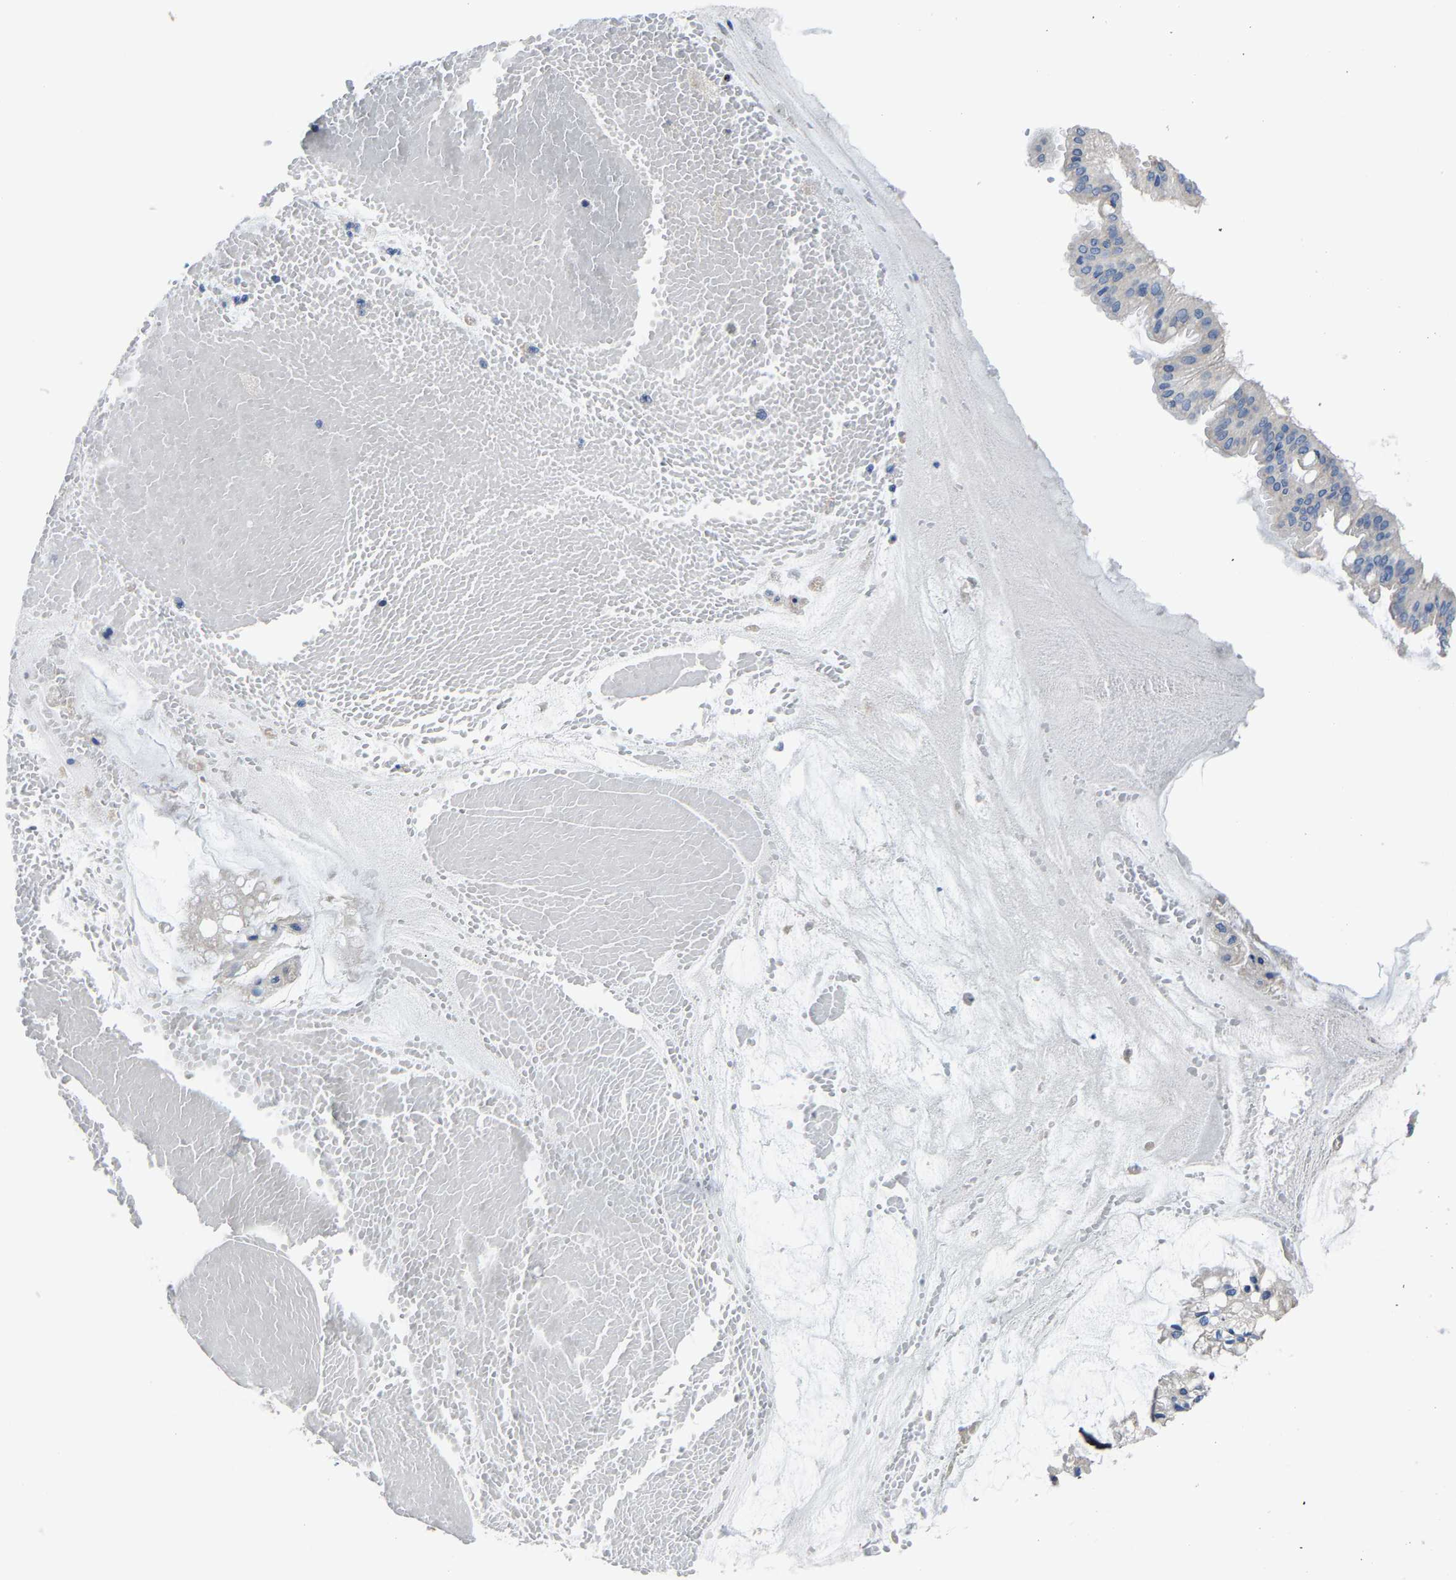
{"staining": {"intensity": "negative", "quantity": "none", "location": "none"}, "tissue": "ovarian cancer", "cell_type": "Tumor cells", "image_type": "cancer", "snomed": [{"axis": "morphology", "description": "Cystadenocarcinoma, mucinous, NOS"}, {"axis": "topography", "description": "Ovary"}], "caption": "The photomicrograph demonstrates no staining of tumor cells in ovarian cancer (mucinous cystadenocarcinoma).", "gene": "AGK", "patient": {"sex": "female", "age": 73}}